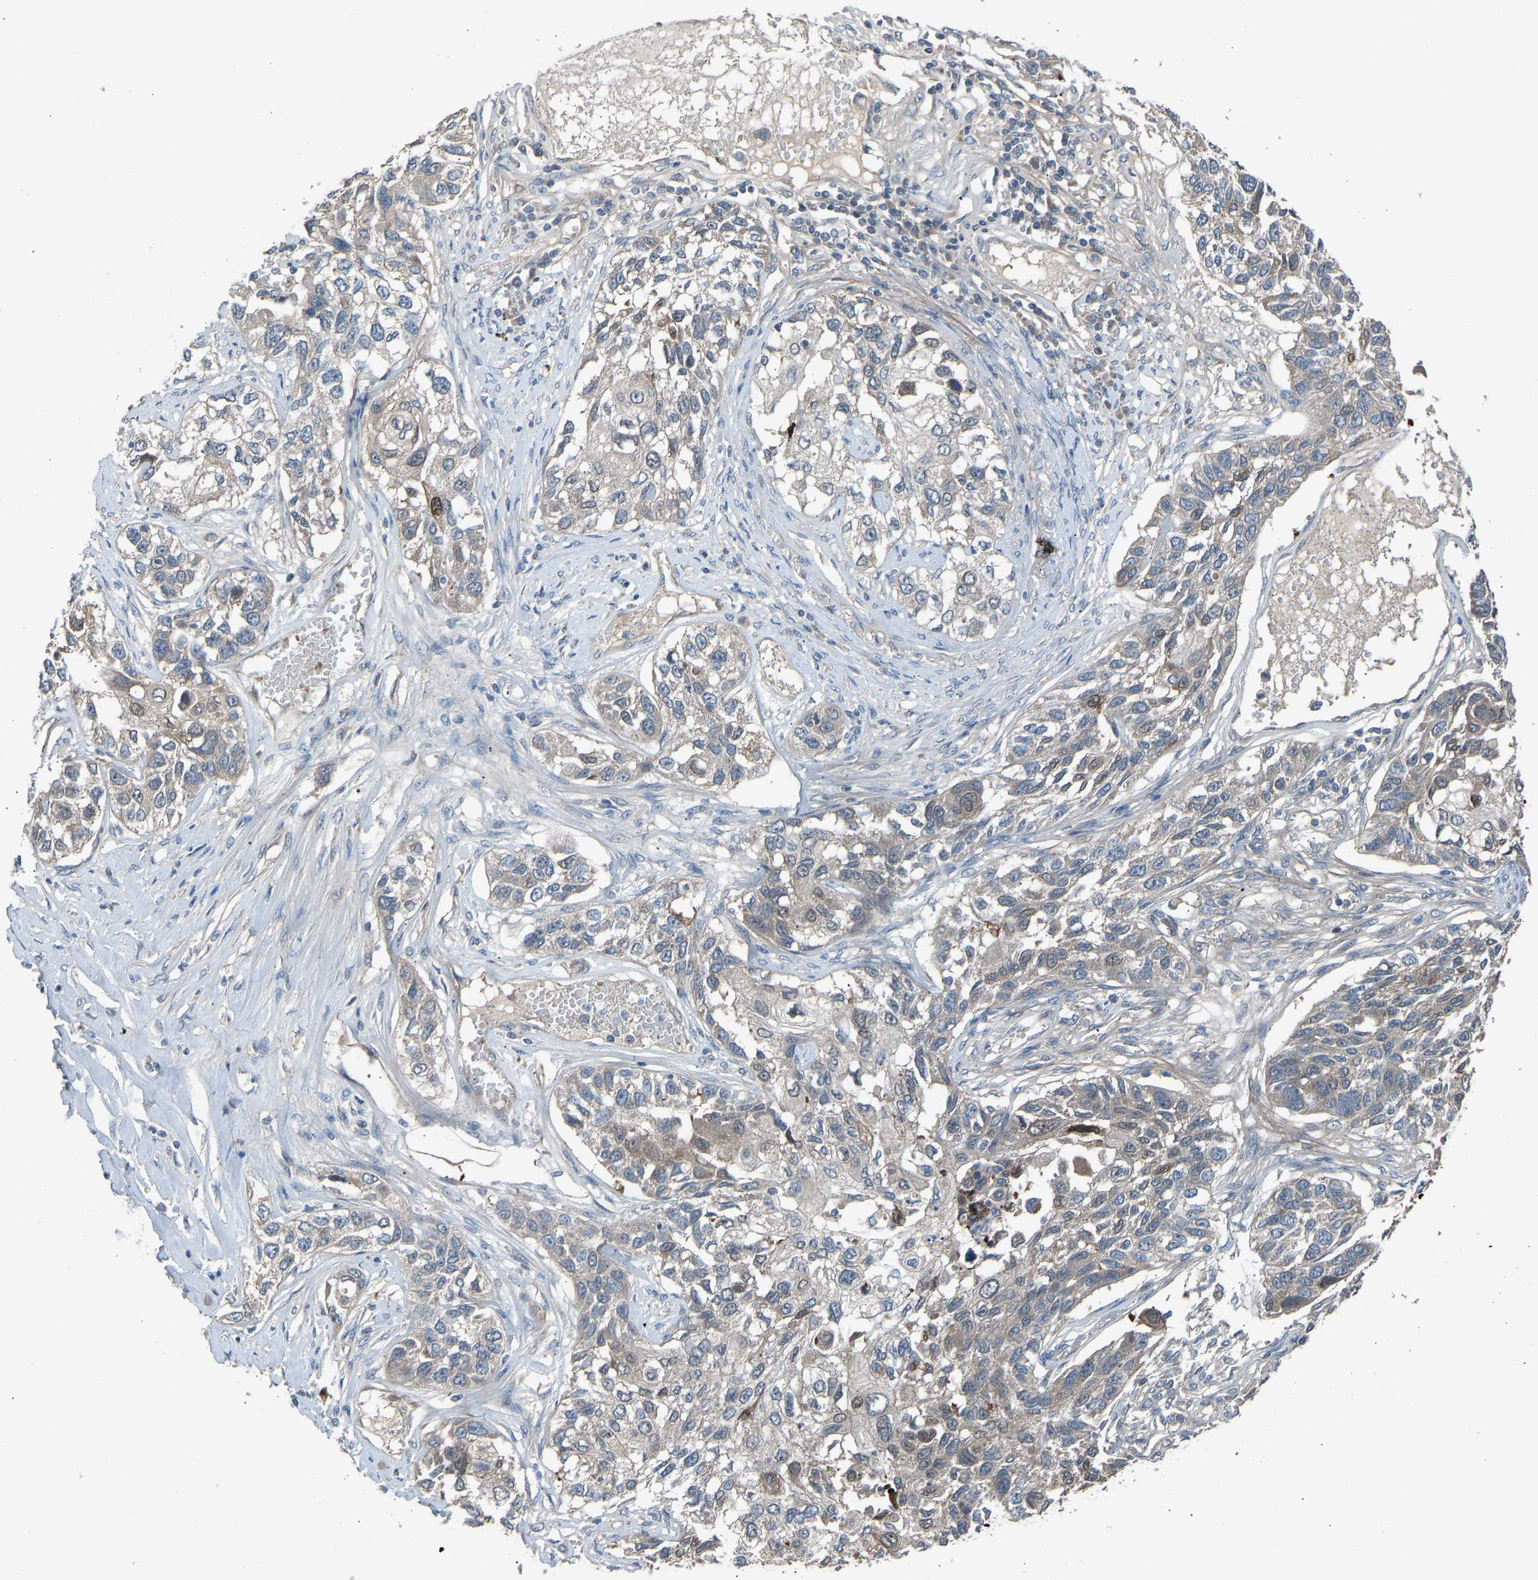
{"staining": {"intensity": "weak", "quantity": "<25%", "location": "cytoplasmic/membranous"}, "tissue": "lung cancer", "cell_type": "Tumor cells", "image_type": "cancer", "snomed": [{"axis": "morphology", "description": "Squamous cell carcinoma, NOS"}, {"axis": "topography", "description": "Lung"}], "caption": "Photomicrograph shows no significant protein staining in tumor cells of lung cancer (squamous cell carcinoma).", "gene": "TGFBR3", "patient": {"sex": "male", "age": 71}}